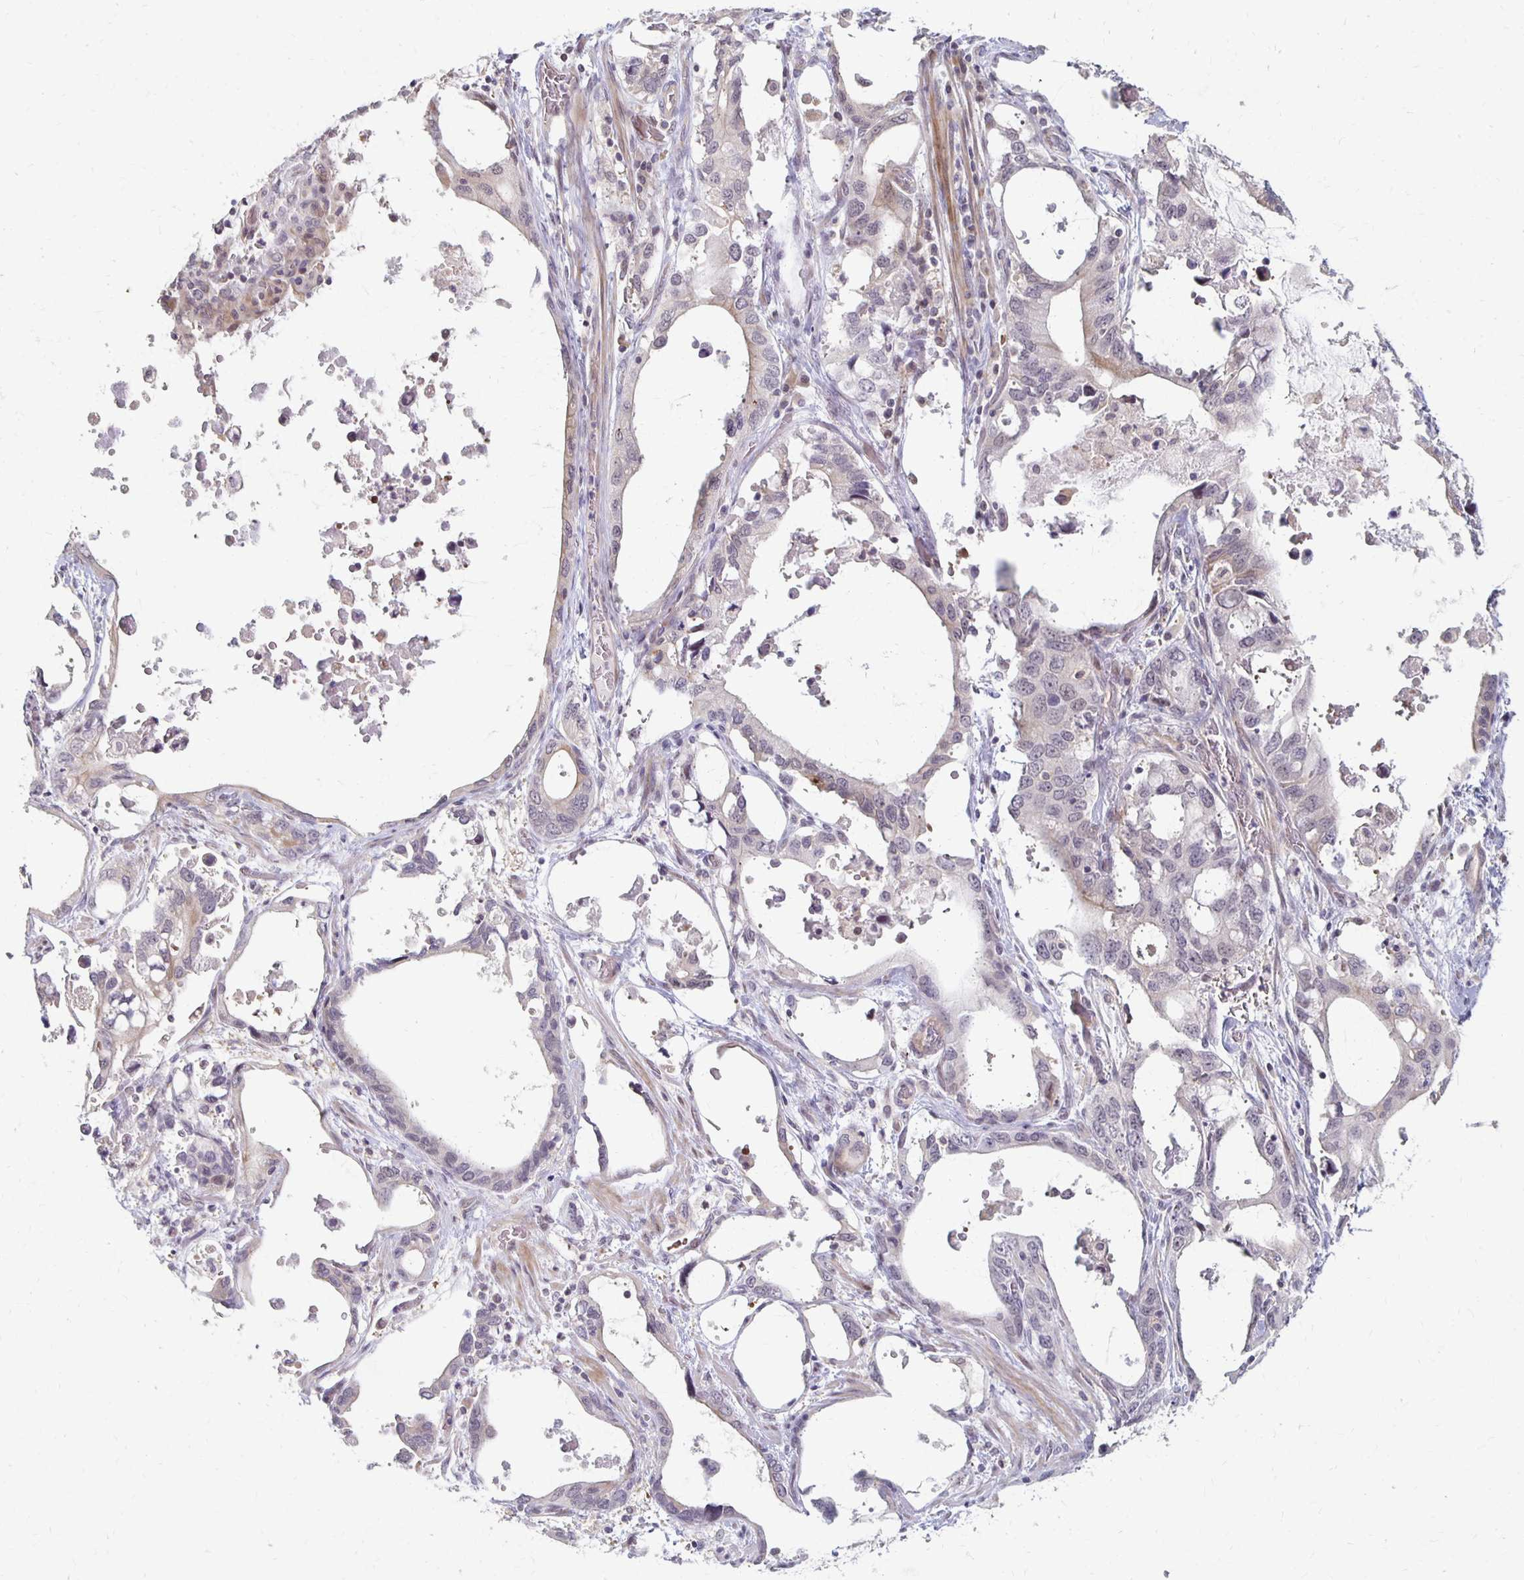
{"staining": {"intensity": "negative", "quantity": "none", "location": "none"}, "tissue": "stomach cancer", "cell_type": "Tumor cells", "image_type": "cancer", "snomed": [{"axis": "morphology", "description": "Adenocarcinoma, NOS"}, {"axis": "topography", "description": "Stomach, upper"}], "caption": "Tumor cells show no significant staining in stomach adenocarcinoma. The staining is performed using DAB (3,3'-diaminobenzidine) brown chromogen with nuclei counter-stained in using hematoxylin.", "gene": "PRKCB", "patient": {"sex": "male", "age": 74}}